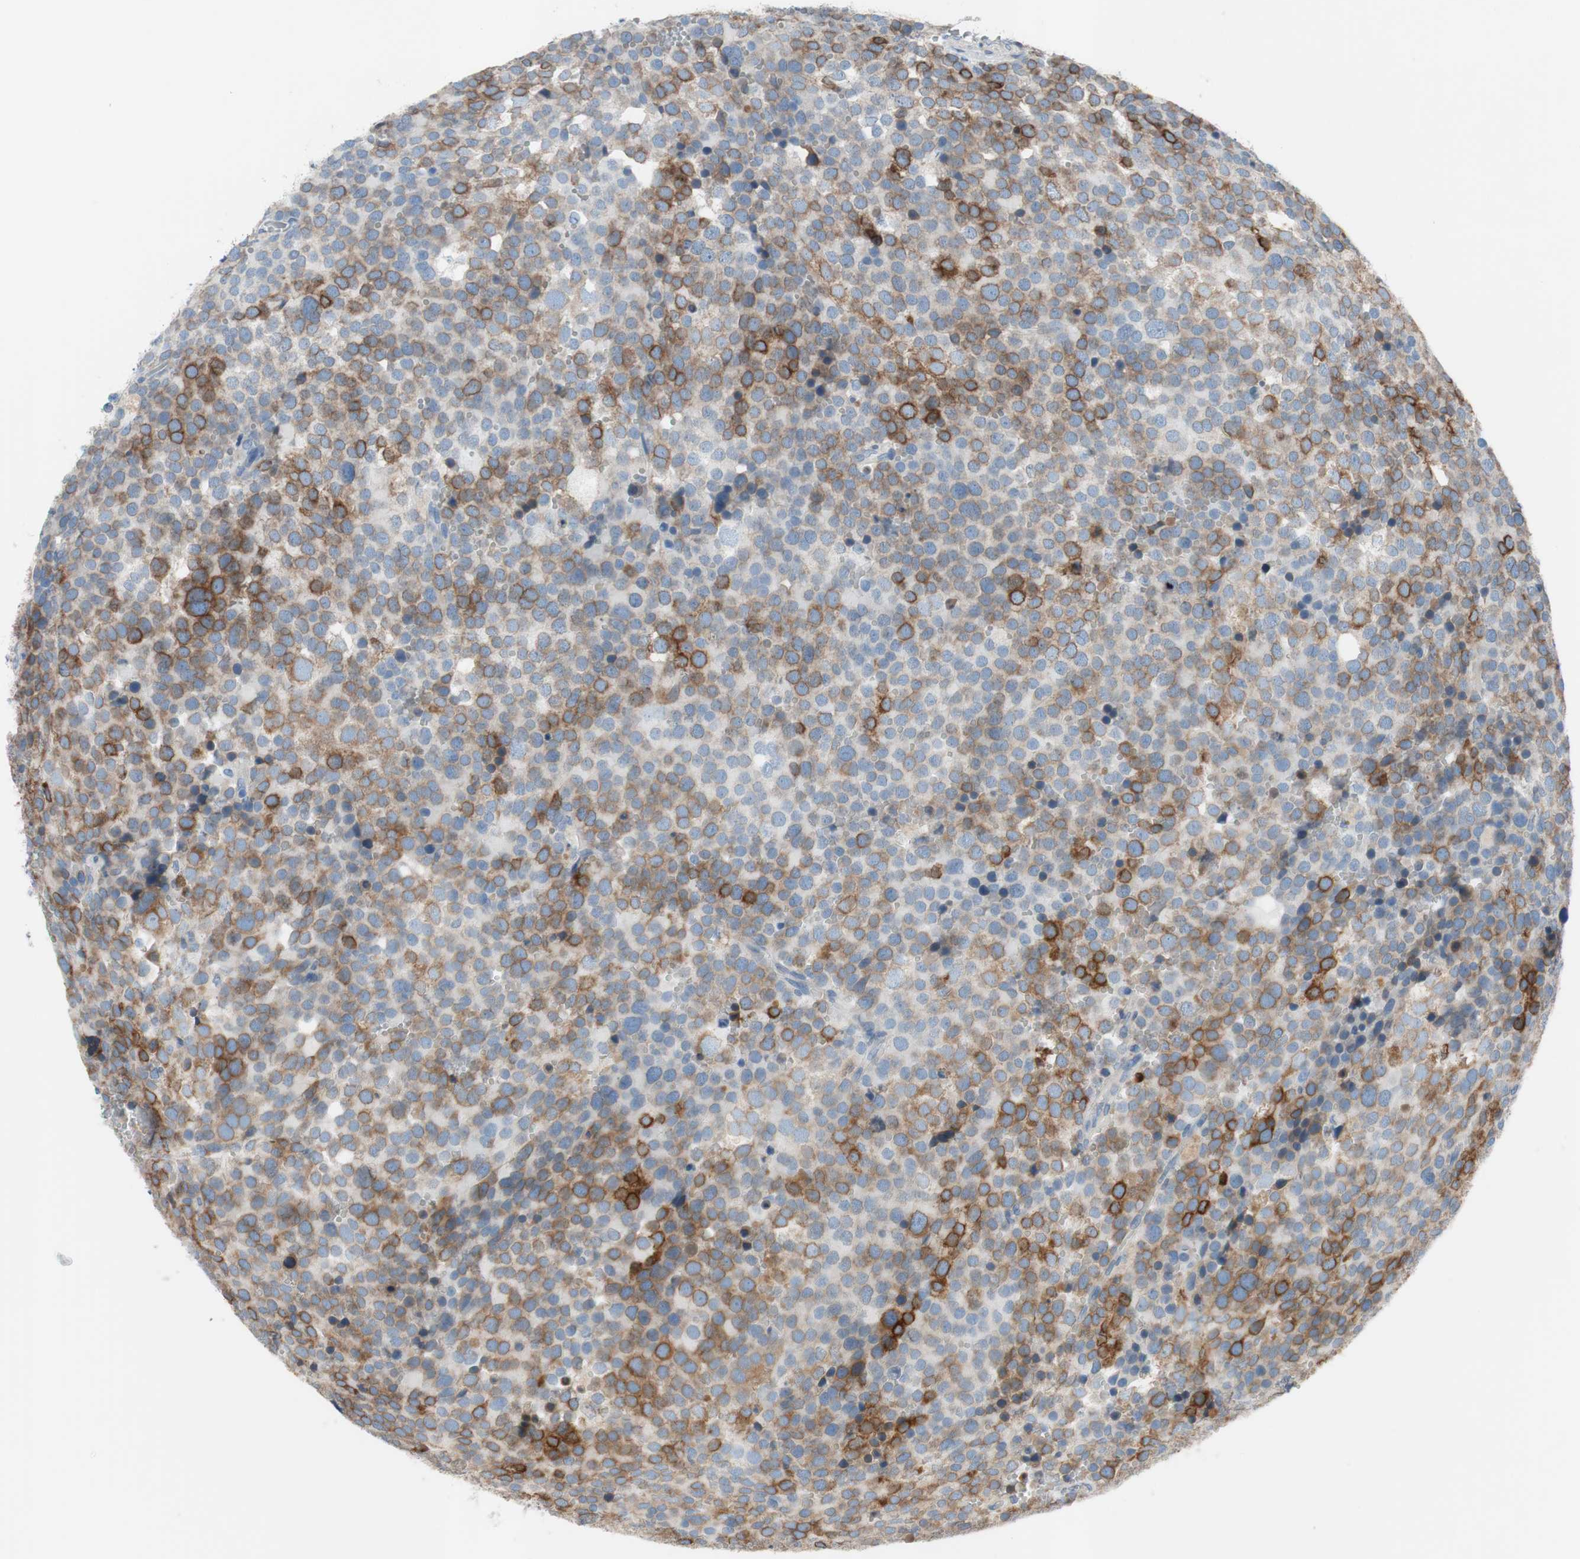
{"staining": {"intensity": "moderate", "quantity": ">75%", "location": "cytoplasmic/membranous"}, "tissue": "testis cancer", "cell_type": "Tumor cells", "image_type": "cancer", "snomed": [{"axis": "morphology", "description": "Seminoma, NOS"}, {"axis": "topography", "description": "Testis"}], "caption": "DAB (3,3'-diaminobenzidine) immunohistochemical staining of seminoma (testis) shows moderate cytoplasmic/membranous protein staining in approximately >75% of tumor cells. Using DAB (3,3'-diaminobenzidine) (brown) and hematoxylin (blue) stains, captured at high magnification using brightfield microscopy.", "gene": "FDFT1", "patient": {"sex": "male", "age": 71}}